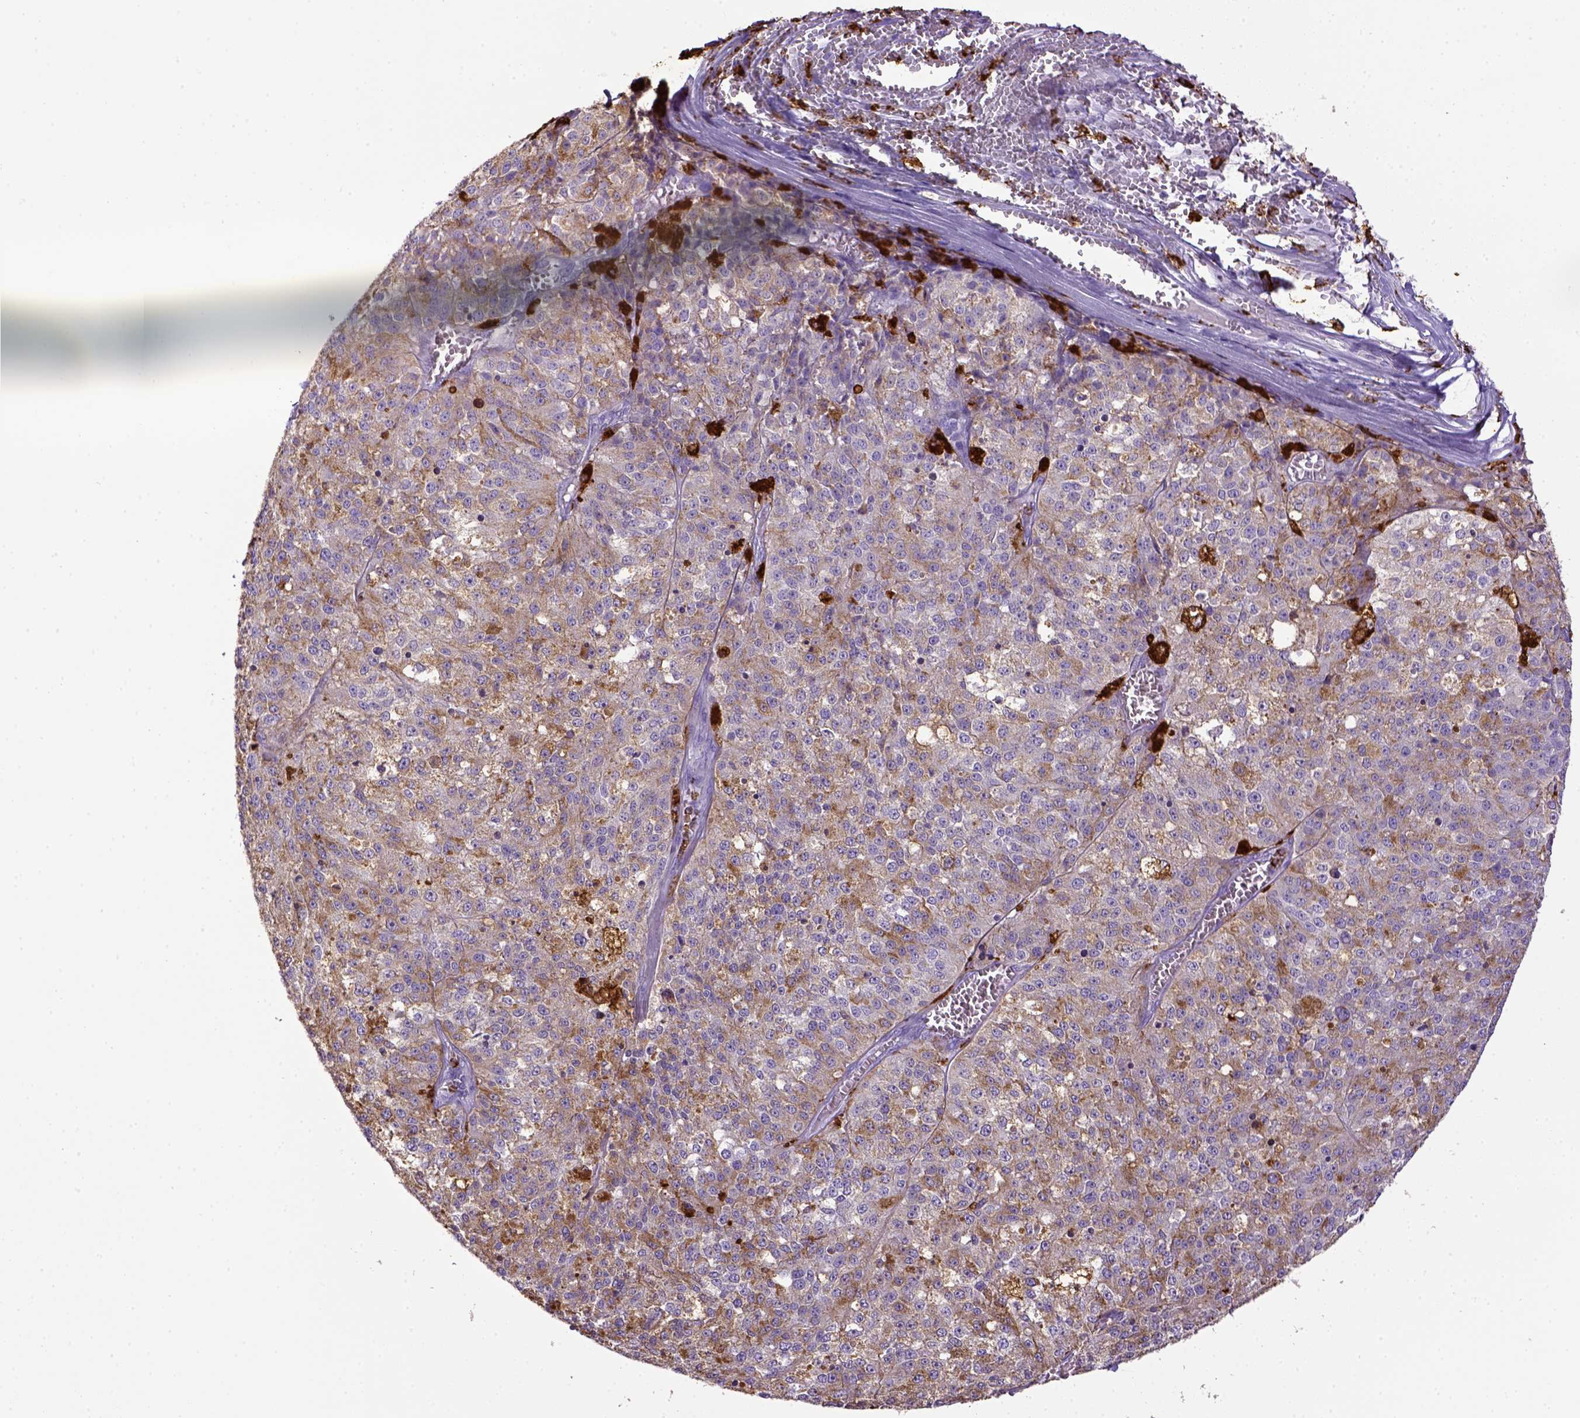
{"staining": {"intensity": "negative", "quantity": "none", "location": "none"}, "tissue": "melanoma", "cell_type": "Tumor cells", "image_type": "cancer", "snomed": [{"axis": "morphology", "description": "Malignant melanoma, Metastatic site"}, {"axis": "topography", "description": "Lymph node"}], "caption": "This is a photomicrograph of IHC staining of malignant melanoma (metastatic site), which shows no positivity in tumor cells. Nuclei are stained in blue.", "gene": "CD68", "patient": {"sex": "female", "age": 64}}